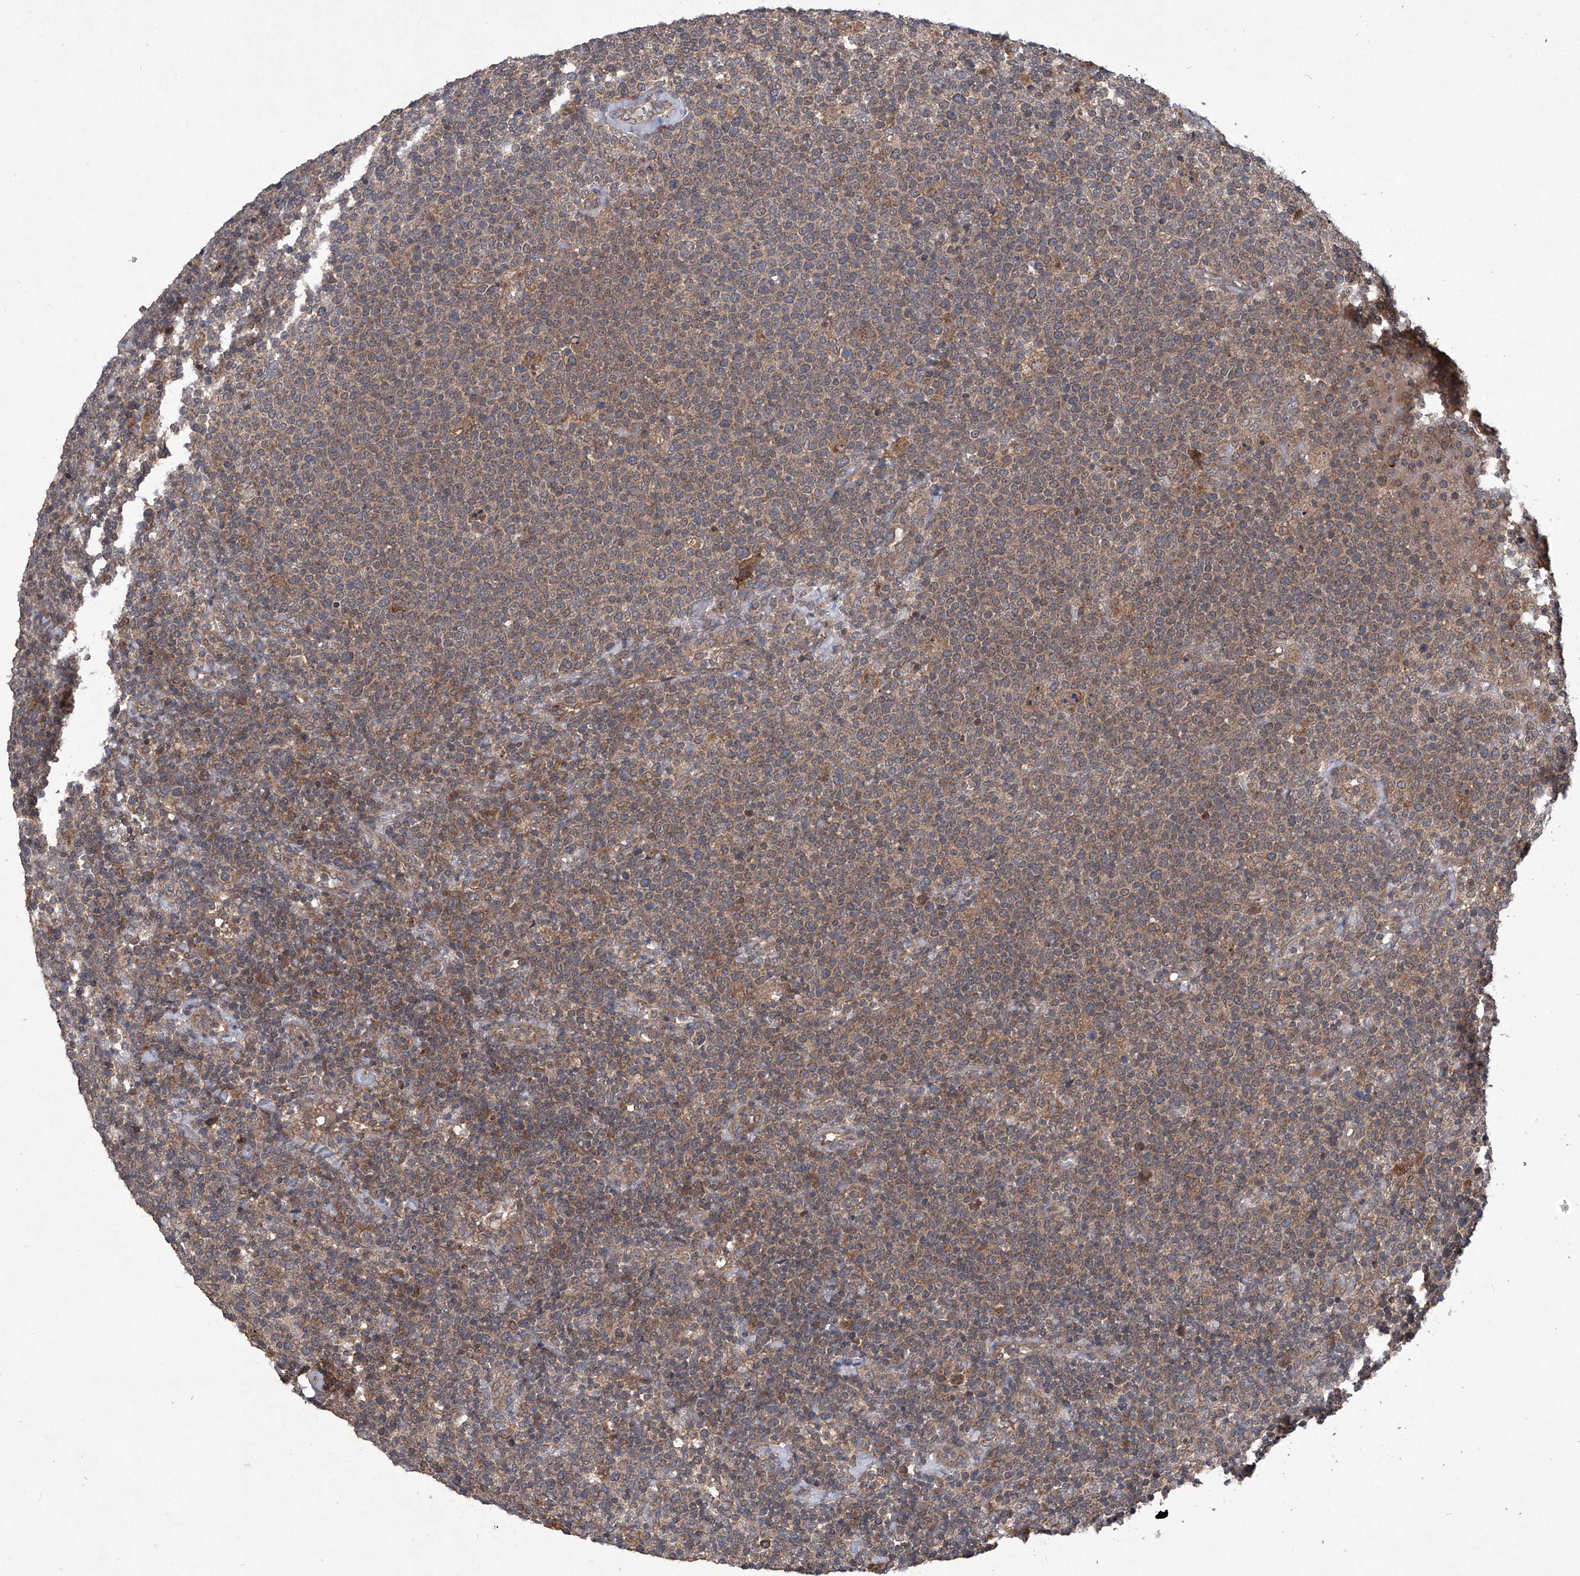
{"staining": {"intensity": "moderate", "quantity": ">75%", "location": "cytoplasmic/membranous"}, "tissue": "lymphoma", "cell_type": "Tumor cells", "image_type": "cancer", "snomed": [{"axis": "morphology", "description": "Malignant lymphoma, non-Hodgkin's type, High grade"}, {"axis": "topography", "description": "Lymph node"}], "caption": "Approximately >75% of tumor cells in human lymphoma demonstrate moderate cytoplasmic/membranous protein staining as visualized by brown immunohistochemical staining.", "gene": "SUMF2", "patient": {"sex": "male", "age": 61}}